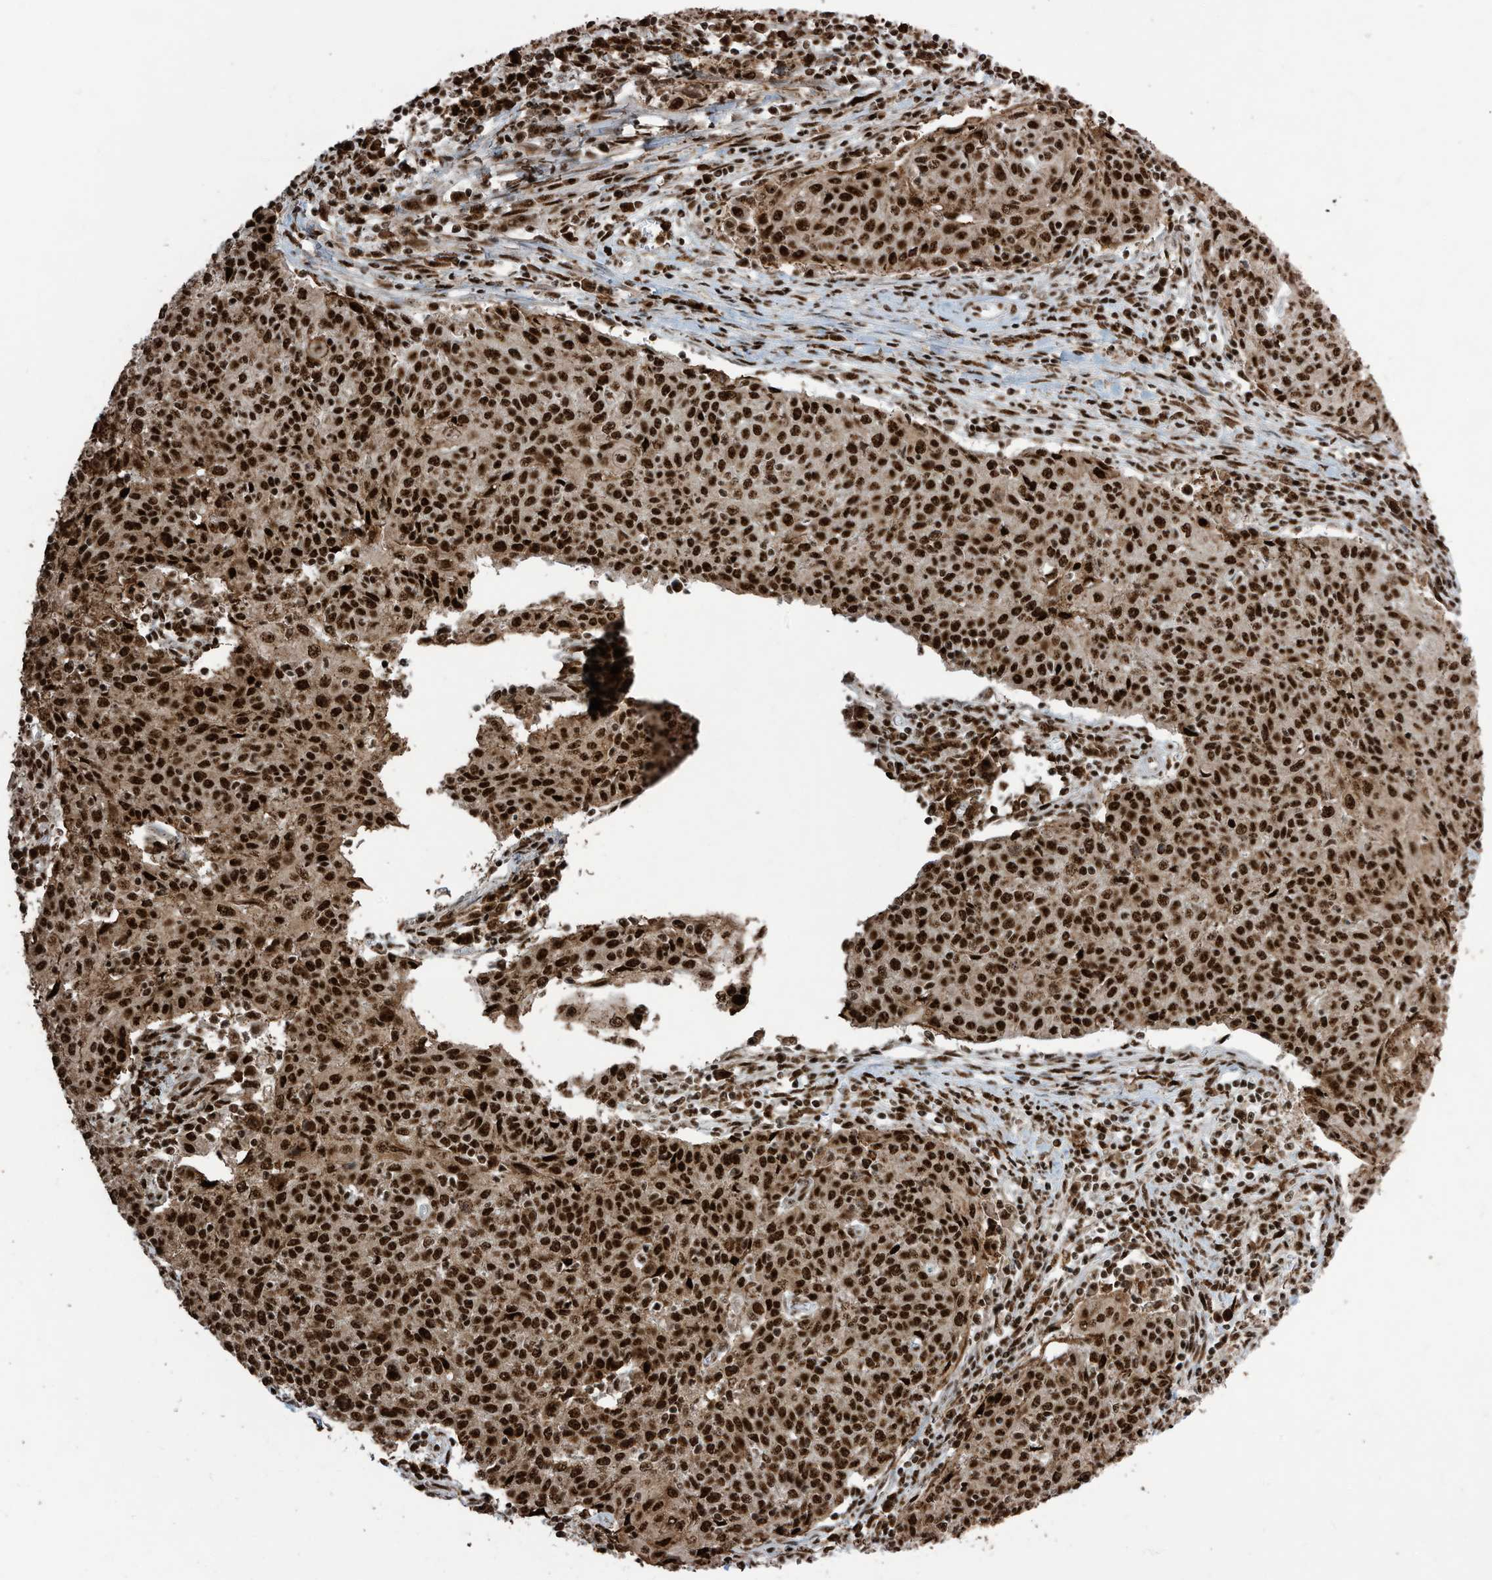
{"staining": {"intensity": "strong", "quantity": ">75%", "location": "cytoplasmic/membranous,nuclear"}, "tissue": "cervical cancer", "cell_type": "Tumor cells", "image_type": "cancer", "snomed": [{"axis": "morphology", "description": "Squamous cell carcinoma, NOS"}, {"axis": "topography", "description": "Cervix"}], "caption": "Immunohistochemistry (IHC) of human squamous cell carcinoma (cervical) displays high levels of strong cytoplasmic/membranous and nuclear expression in about >75% of tumor cells. The protein is shown in brown color, while the nuclei are stained blue.", "gene": "LBH", "patient": {"sex": "female", "age": 48}}